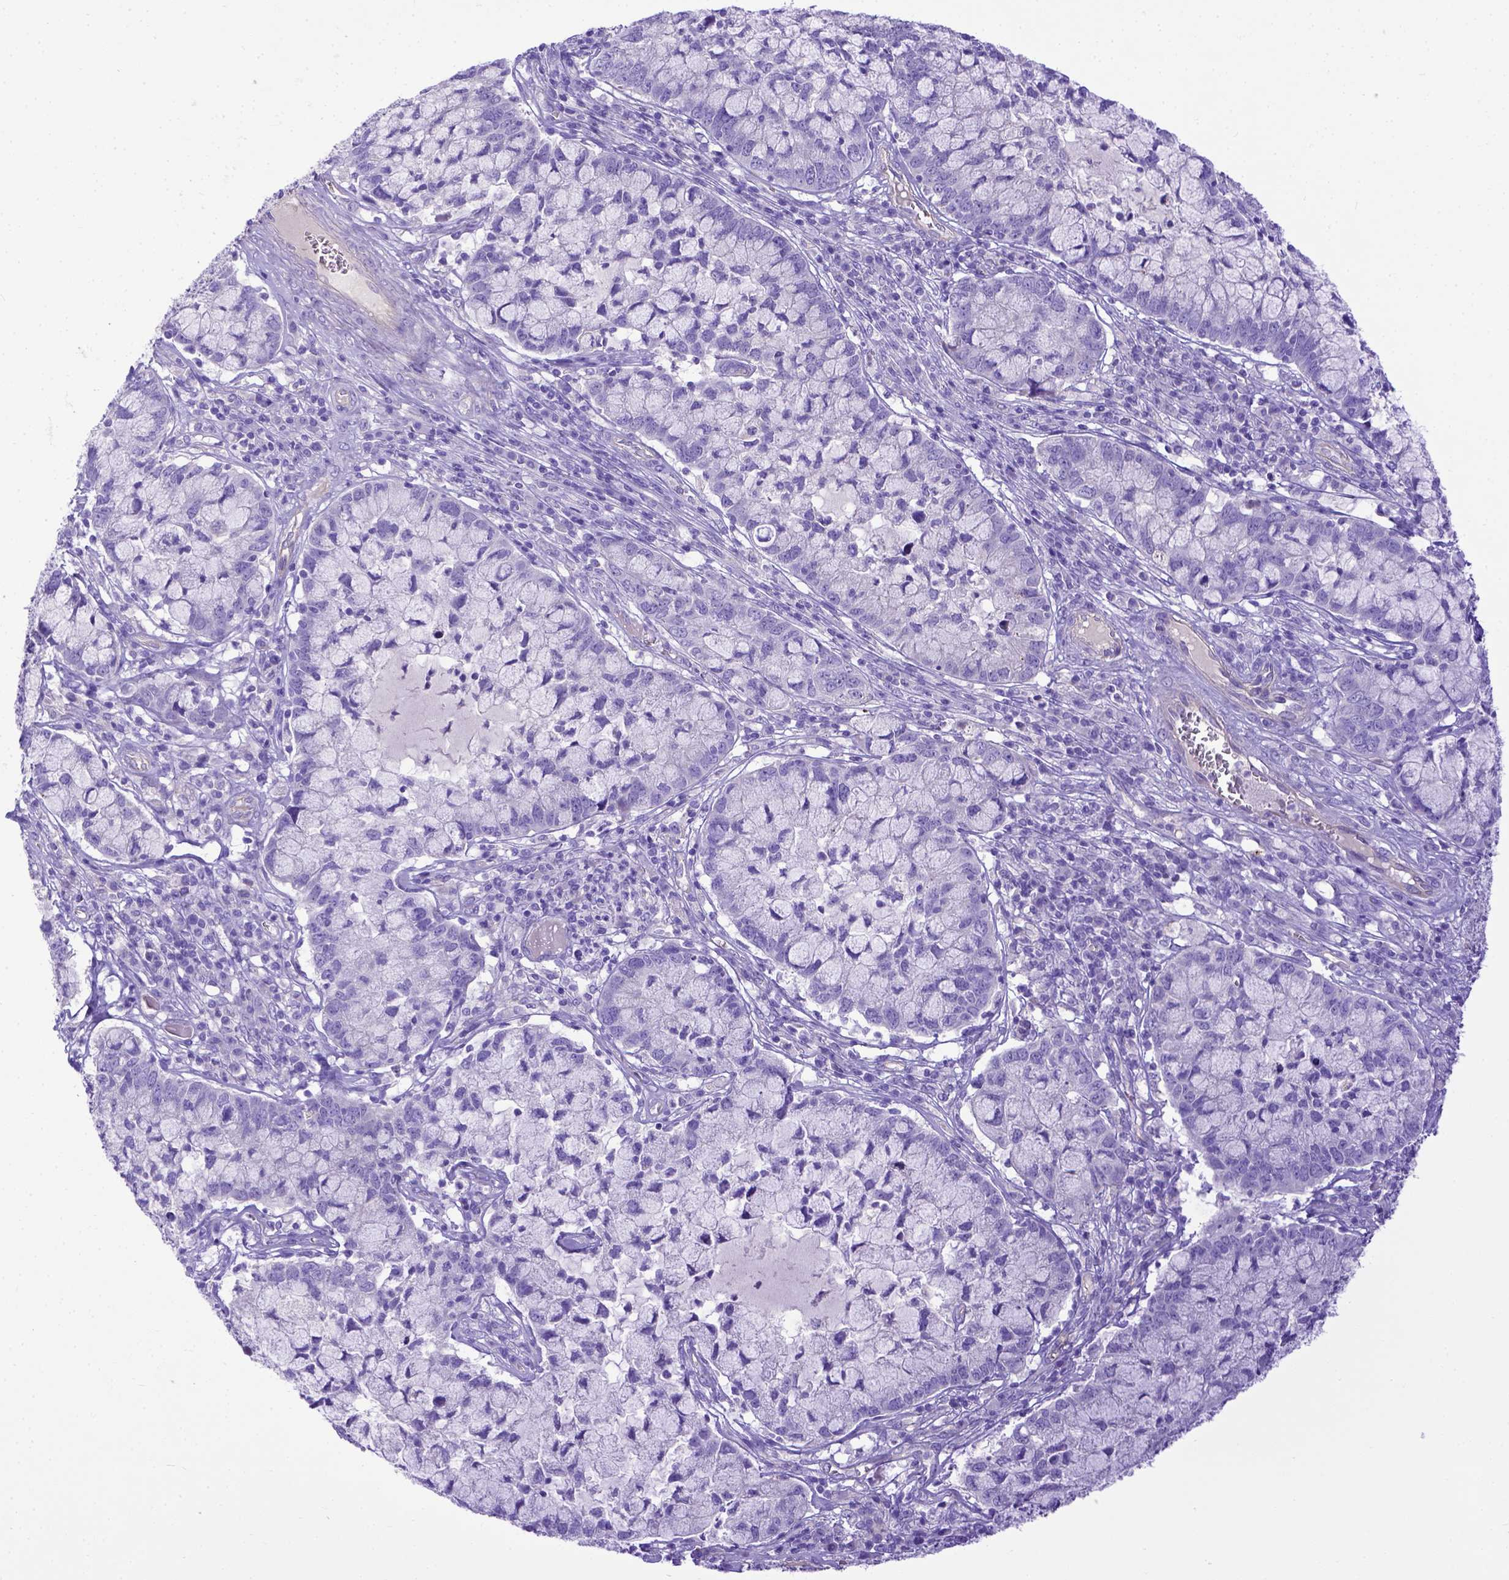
{"staining": {"intensity": "negative", "quantity": "none", "location": "none"}, "tissue": "cervical cancer", "cell_type": "Tumor cells", "image_type": "cancer", "snomed": [{"axis": "morphology", "description": "Adenocarcinoma, NOS"}, {"axis": "topography", "description": "Cervix"}], "caption": "This is an immunohistochemistry micrograph of cervical cancer. There is no positivity in tumor cells.", "gene": "LRRC18", "patient": {"sex": "female", "age": 40}}